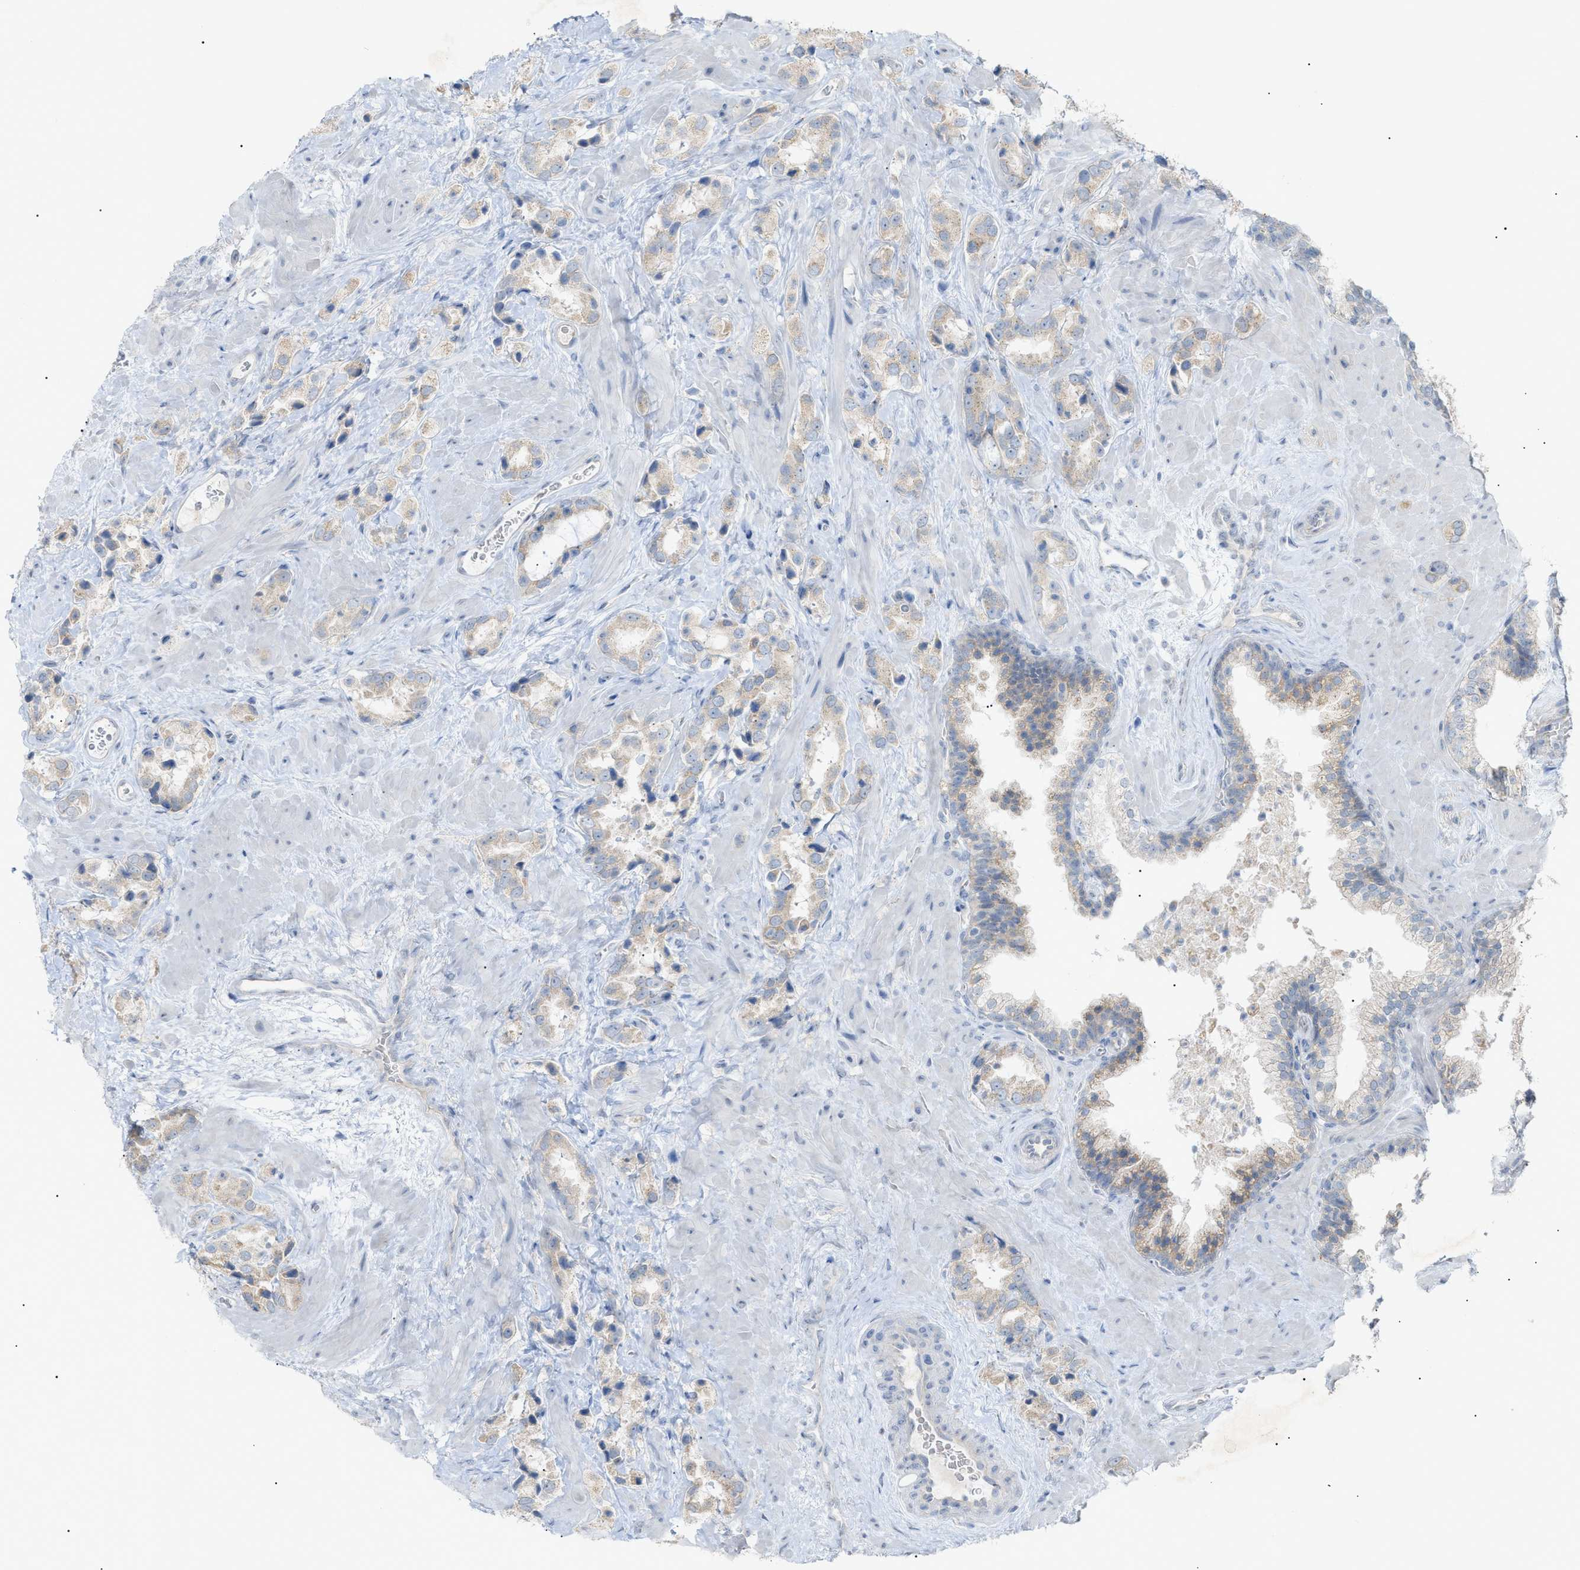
{"staining": {"intensity": "negative", "quantity": "none", "location": "none"}, "tissue": "prostate cancer", "cell_type": "Tumor cells", "image_type": "cancer", "snomed": [{"axis": "morphology", "description": "Adenocarcinoma, High grade"}, {"axis": "topography", "description": "Prostate"}], "caption": "Immunohistochemistry of prostate adenocarcinoma (high-grade) exhibits no expression in tumor cells.", "gene": "SLC25A31", "patient": {"sex": "male", "age": 64}}